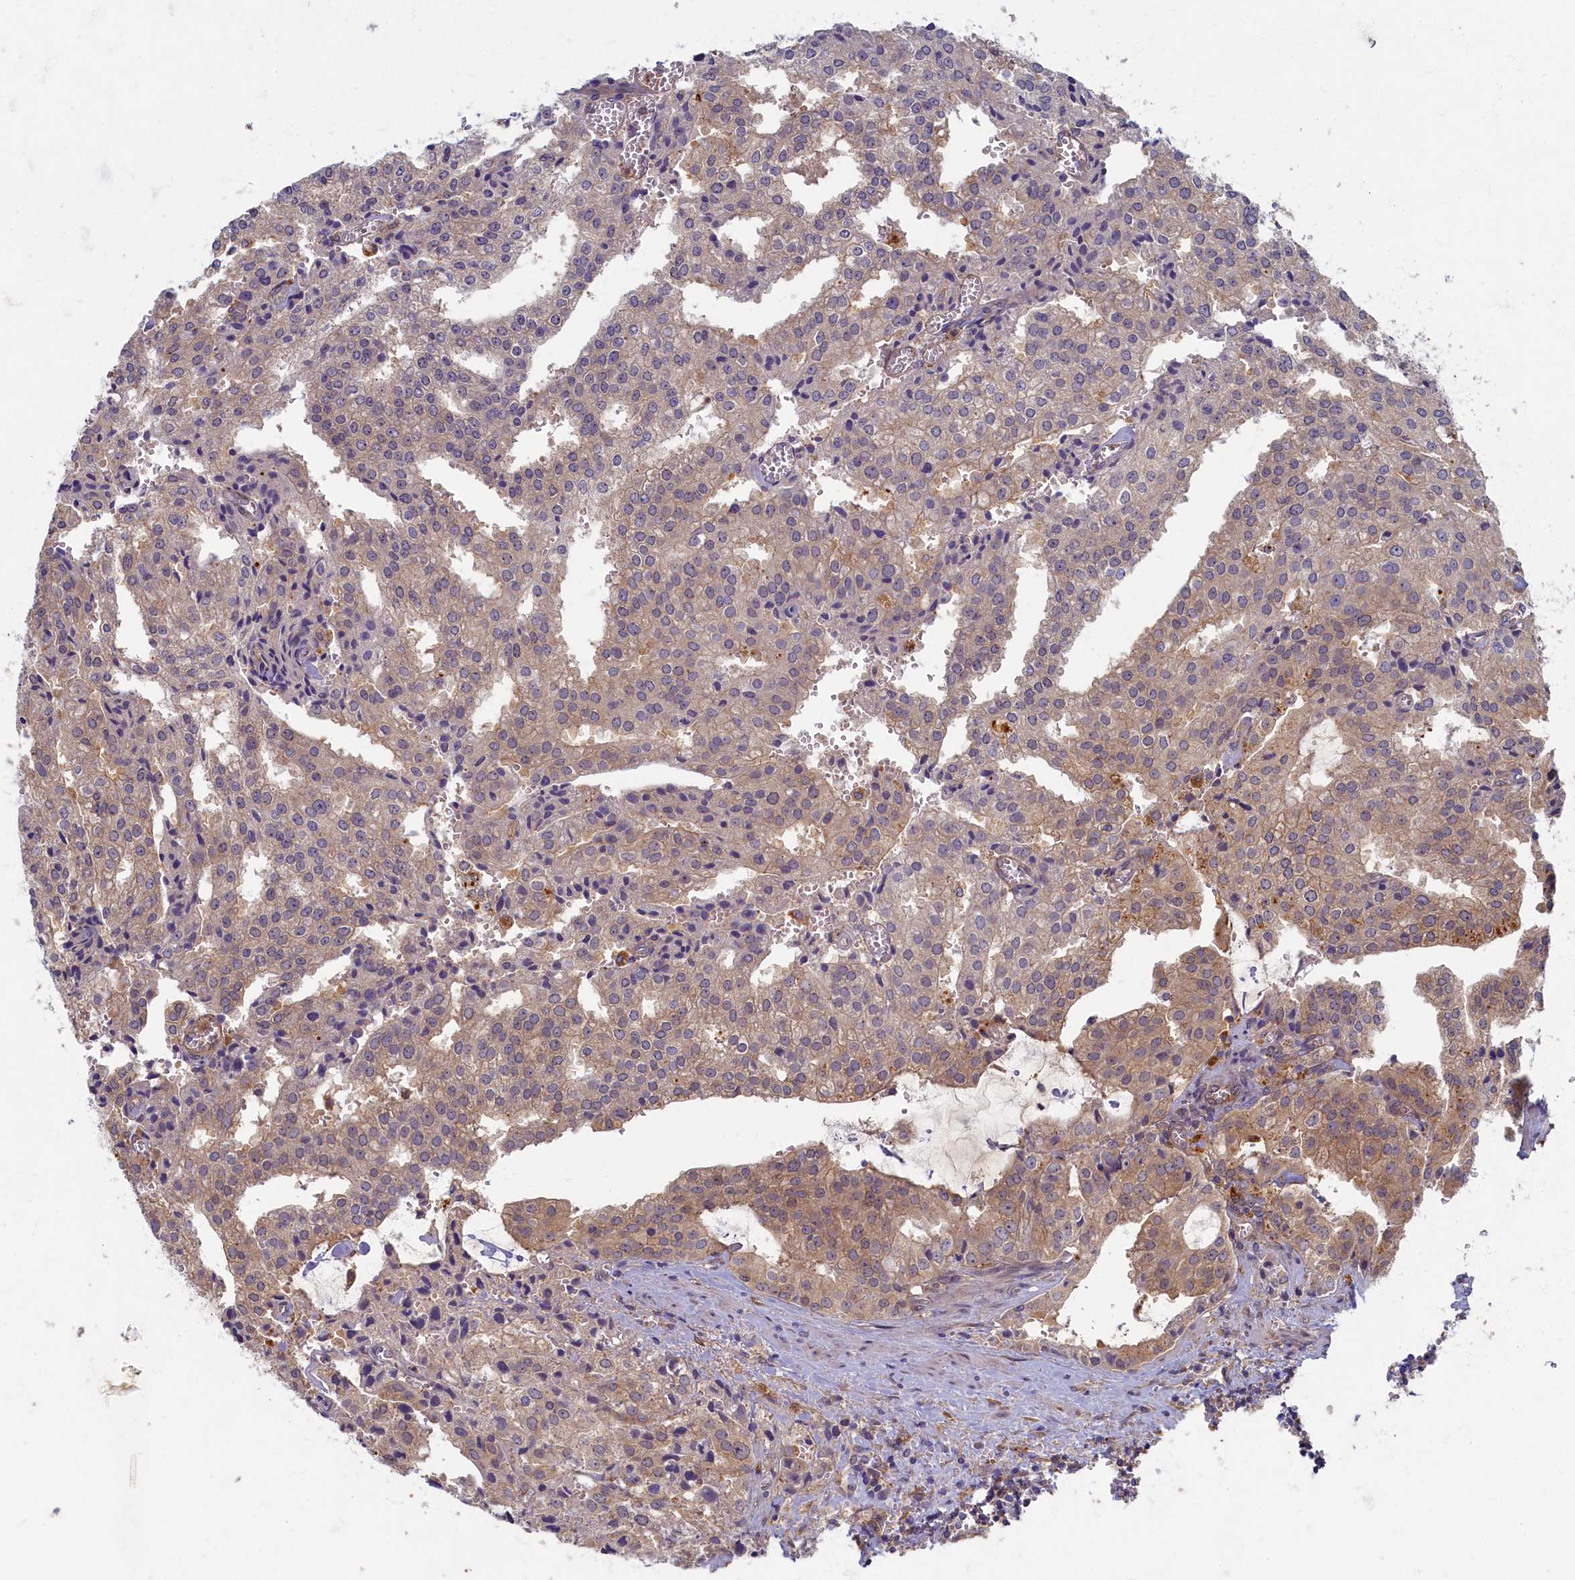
{"staining": {"intensity": "weak", "quantity": "25%-75%", "location": "cytoplasmic/membranous"}, "tissue": "prostate cancer", "cell_type": "Tumor cells", "image_type": "cancer", "snomed": [{"axis": "morphology", "description": "Adenocarcinoma, High grade"}, {"axis": "topography", "description": "Prostate"}], "caption": "Protein expression analysis of human high-grade adenocarcinoma (prostate) reveals weak cytoplasmic/membranous positivity in about 25%-75% of tumor cells.", "gene": "PSMG2", "patient": {"sex": "male", "age": 68}}